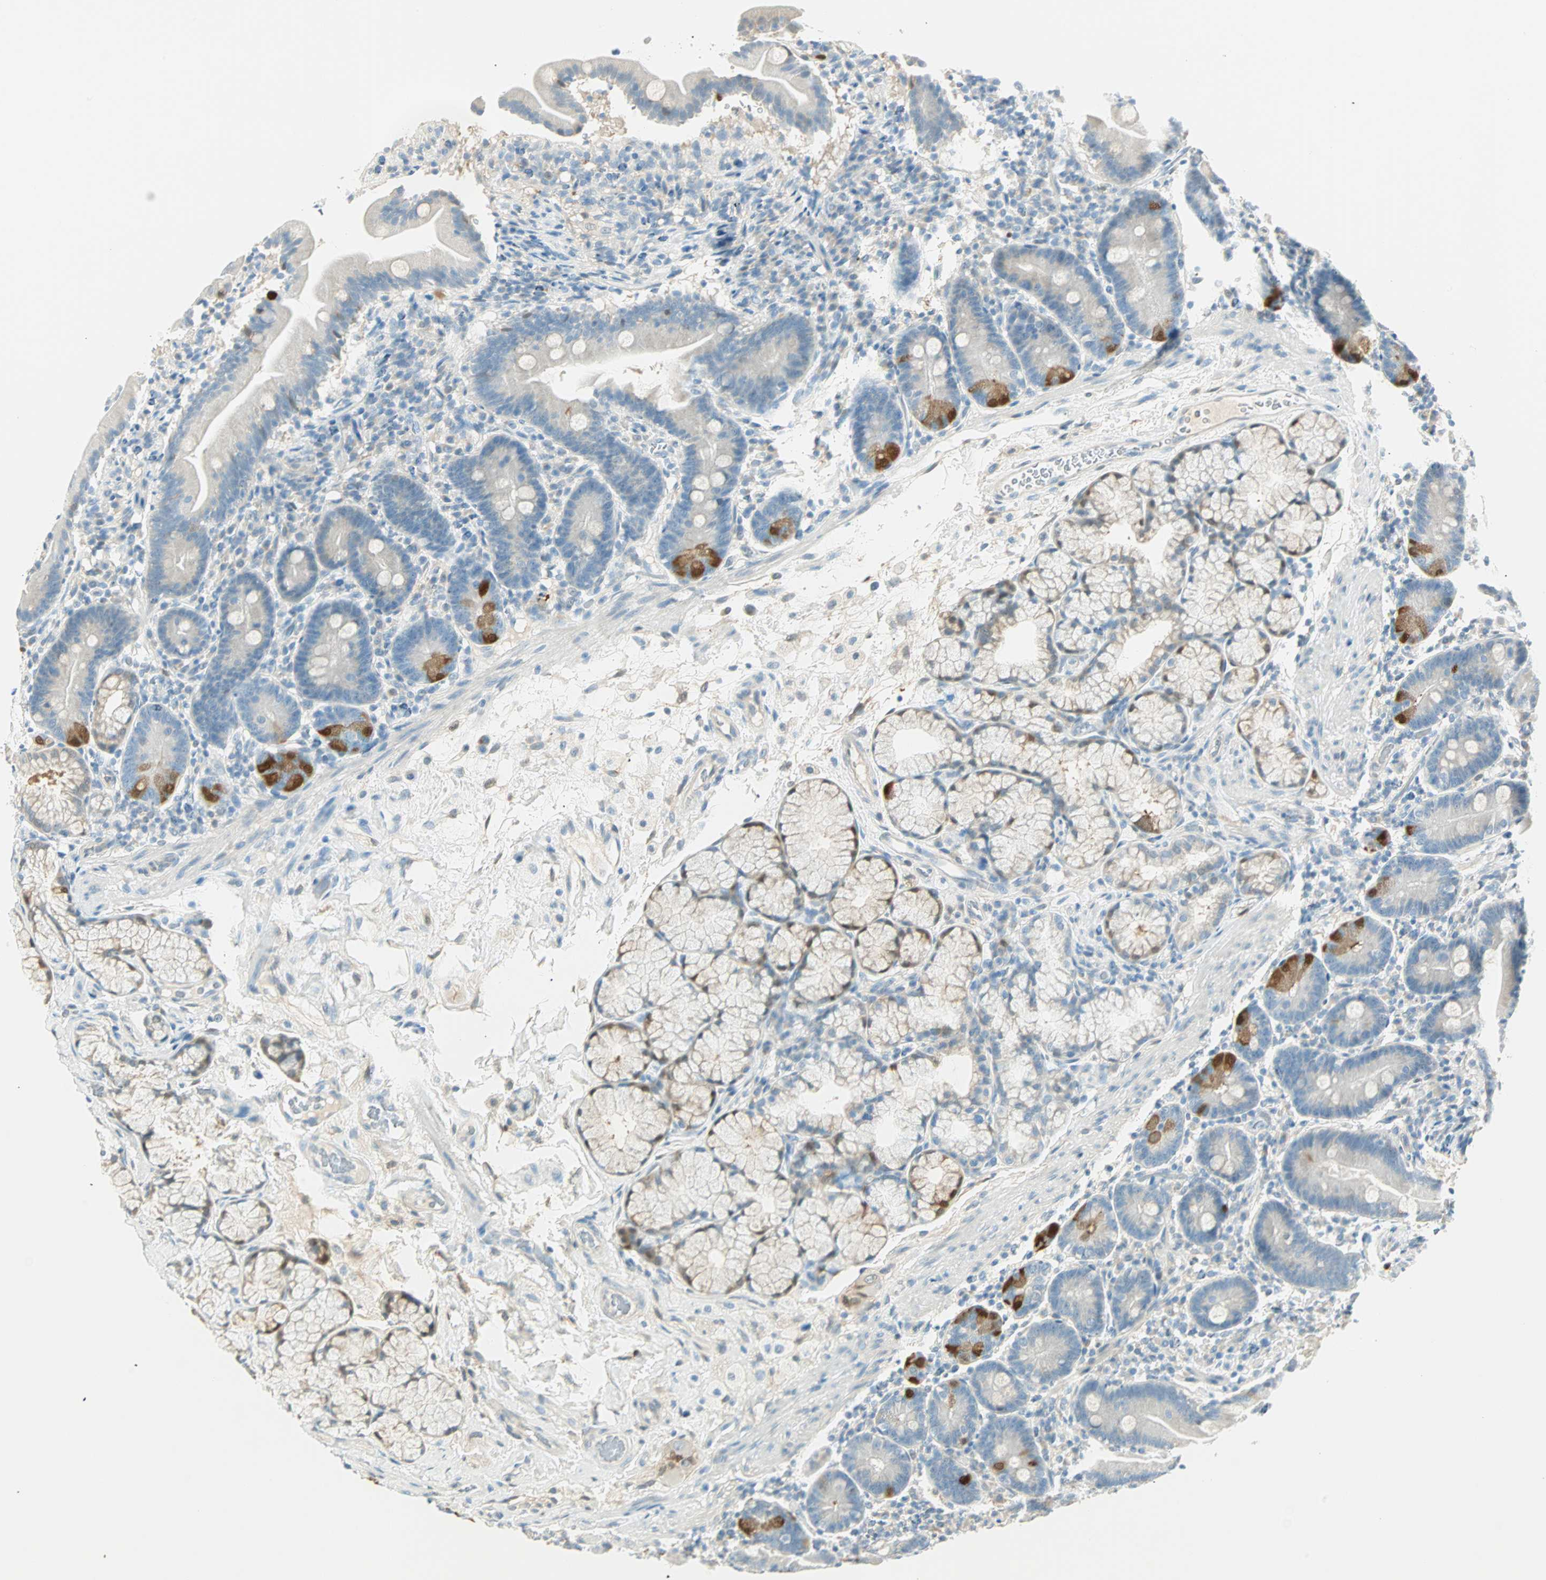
{"staining": {"intensity": "weak", "quantity": "25%-75%", "location": "cytoplasmic/membranous"}, "tissue": "duodenum", "cell_type": "Glandular cells", "image_type": "normal", "snomed": [{"axis": "morphology", "description": "Normal tissue, NOS"}, {"axis": "topography", "description": "Duodenum"}], "caption": "Protein positivity by immunohistochemistry shows weak cytoplasmic/membranous staining in approximately 25%-75% of glandular cells in unremarkable duodenum. The protein is stained brown, and the nuclei are stained in blue (DAB (3,3'-diaminobenzidine) IHC with brightfield microscopy, high magnification).", "gene": "S100A1", "patient": {"sex": "male", "age": 54}}